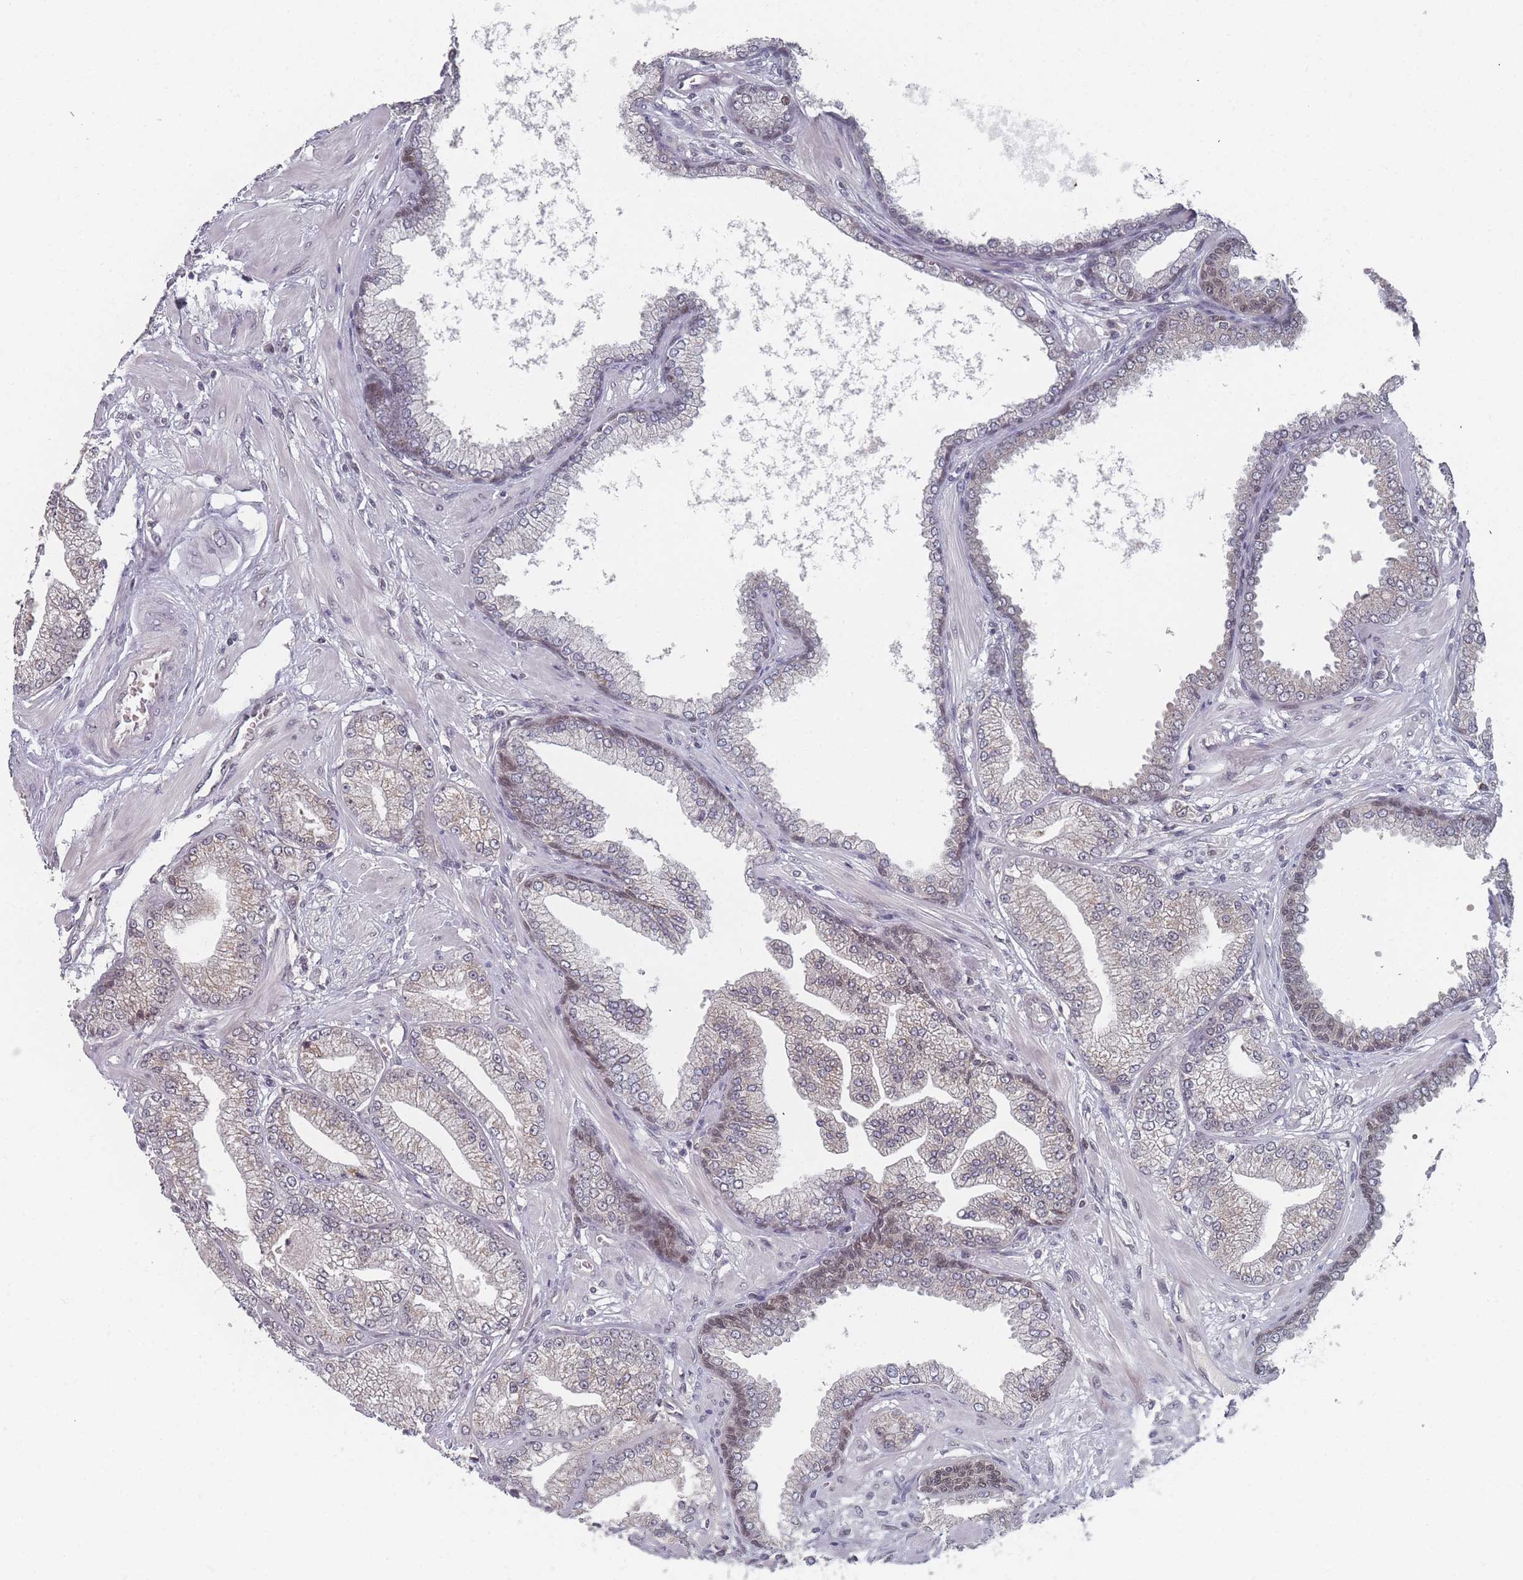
{"staining": {"intensity": "weak", "quantity": "<25%", "location": "cytoplasmic/membranous"}, "tissue": "prostate cancer", "cell_type": "Tumor cells", "image_type": "cancer", "snomed": [{"axis": "morphology", "description": "Adenocarcinoma, Low grade"}, {"axis": "topography", "description": "Prostate"}], "caption": "This photomicrograph is of low-grade adenocarcinoma (prostate) stained with immunohistochemistry to label a protein in brown with the nuclei are counter-stained blue. There is no staining in tumor cells.", "gene": "TBC1D25", "patient": {"sex": "male", "age": 55}}